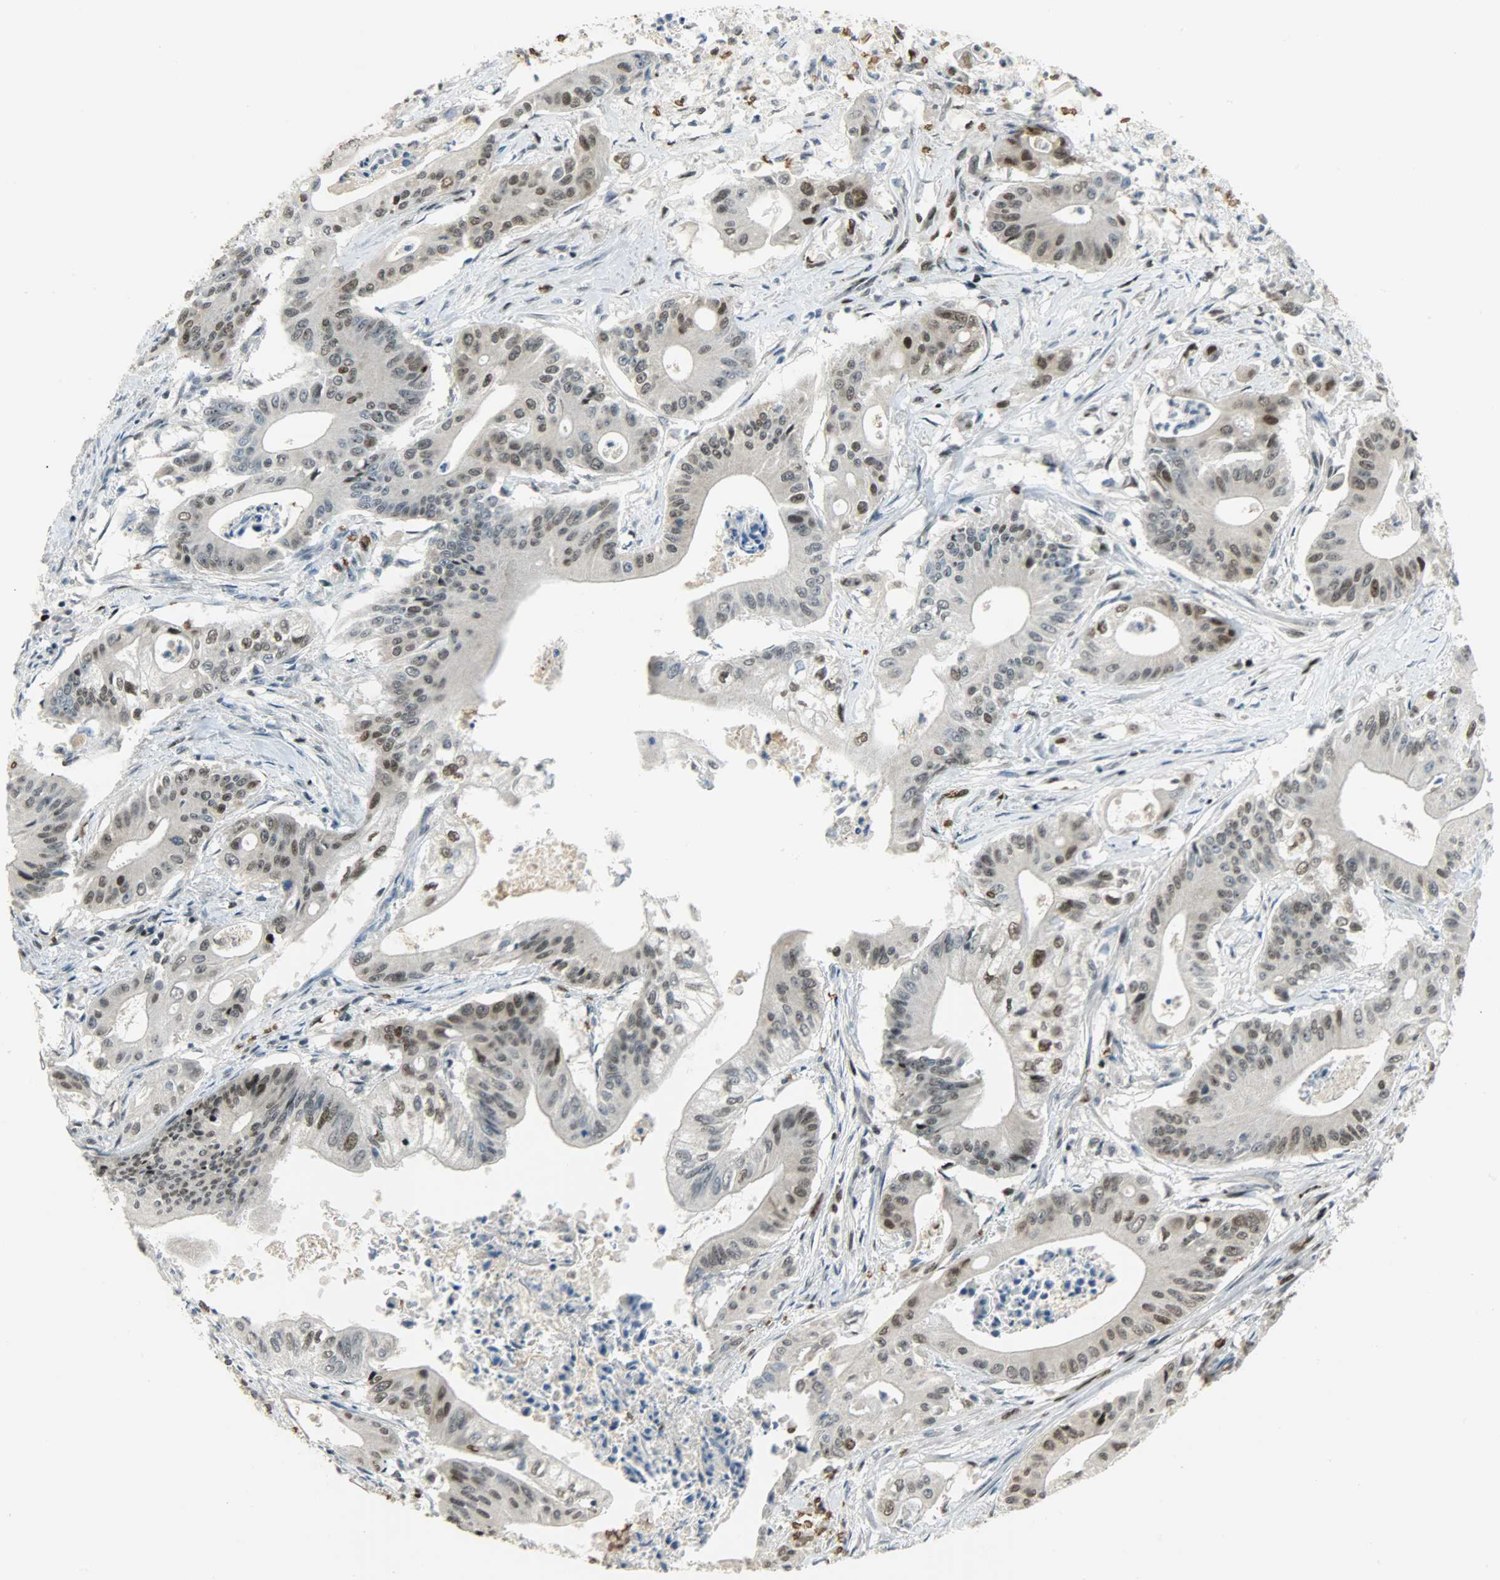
{"staining": {"intensity": "moderate", "quantity": "25%-75%", "location": "nuclear"}, "tissue": "pancreatic cancer", "cell_type": "Tumor cells", "image_type": "cancer", "snomed": [{"axis": "morphology", "description": "Normal tissue, NOS"}, {"axis": "topography", "description": "Lymph node"}], "caption": "The histopathology image exhibits staining of pancreatic cancer, revealing moderate nuclear protein positivity (brown color) within tumor cells. (DAB IHC, brown staining for protein, blue staining for nuclei).", "gene": "SNAI1", "patient": {"sex": "male", "age": 62}}